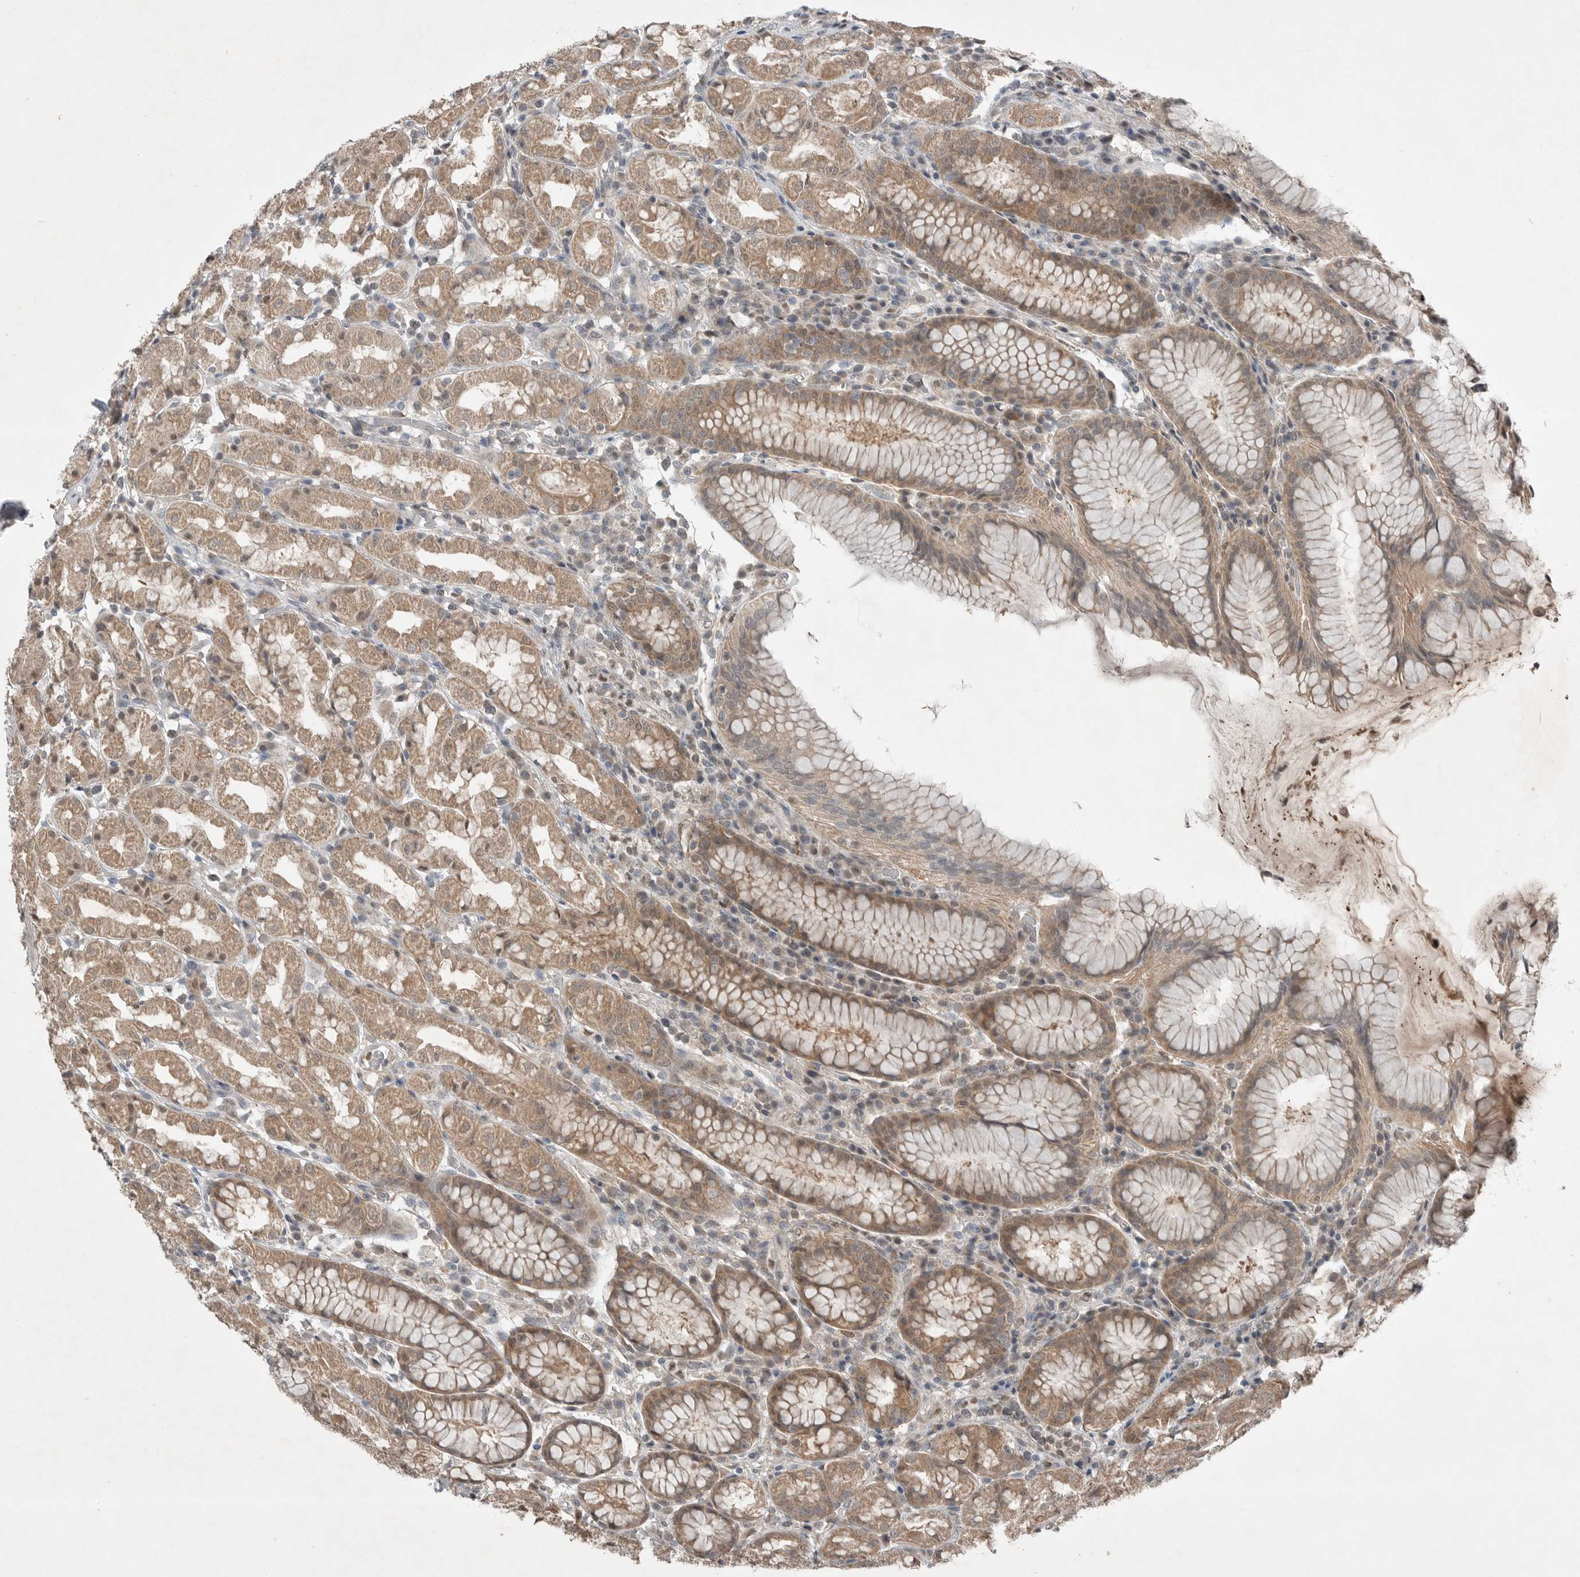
{"staining": {"intensity": "moderate", "quantity": ">75%", "location": "cytoplasmic/membranous,nuclear"}, "tissue": "stomach", "cell_type": "Glandular cells", "image_type": "normal", "snomed": [{"axis": "morphology", "description": "Normal tissue, NOS"}, {"axis": "topography", "description": "Stomach, lower"}], "caption": "Stomach was stained to show a protein in brown. There is medium levels of moderate cytoplasmic/membranous,nuclear staining in approximately >75% of glandular cells. The staining is performed using DAB (3,3'-diaminobenzidine) brown chromogen to label protein expression. The nuclei are counter-stained blue using hematoxylin.", "gene": "MFAP3L", "patient": {"sex": "female", "age": 56}}